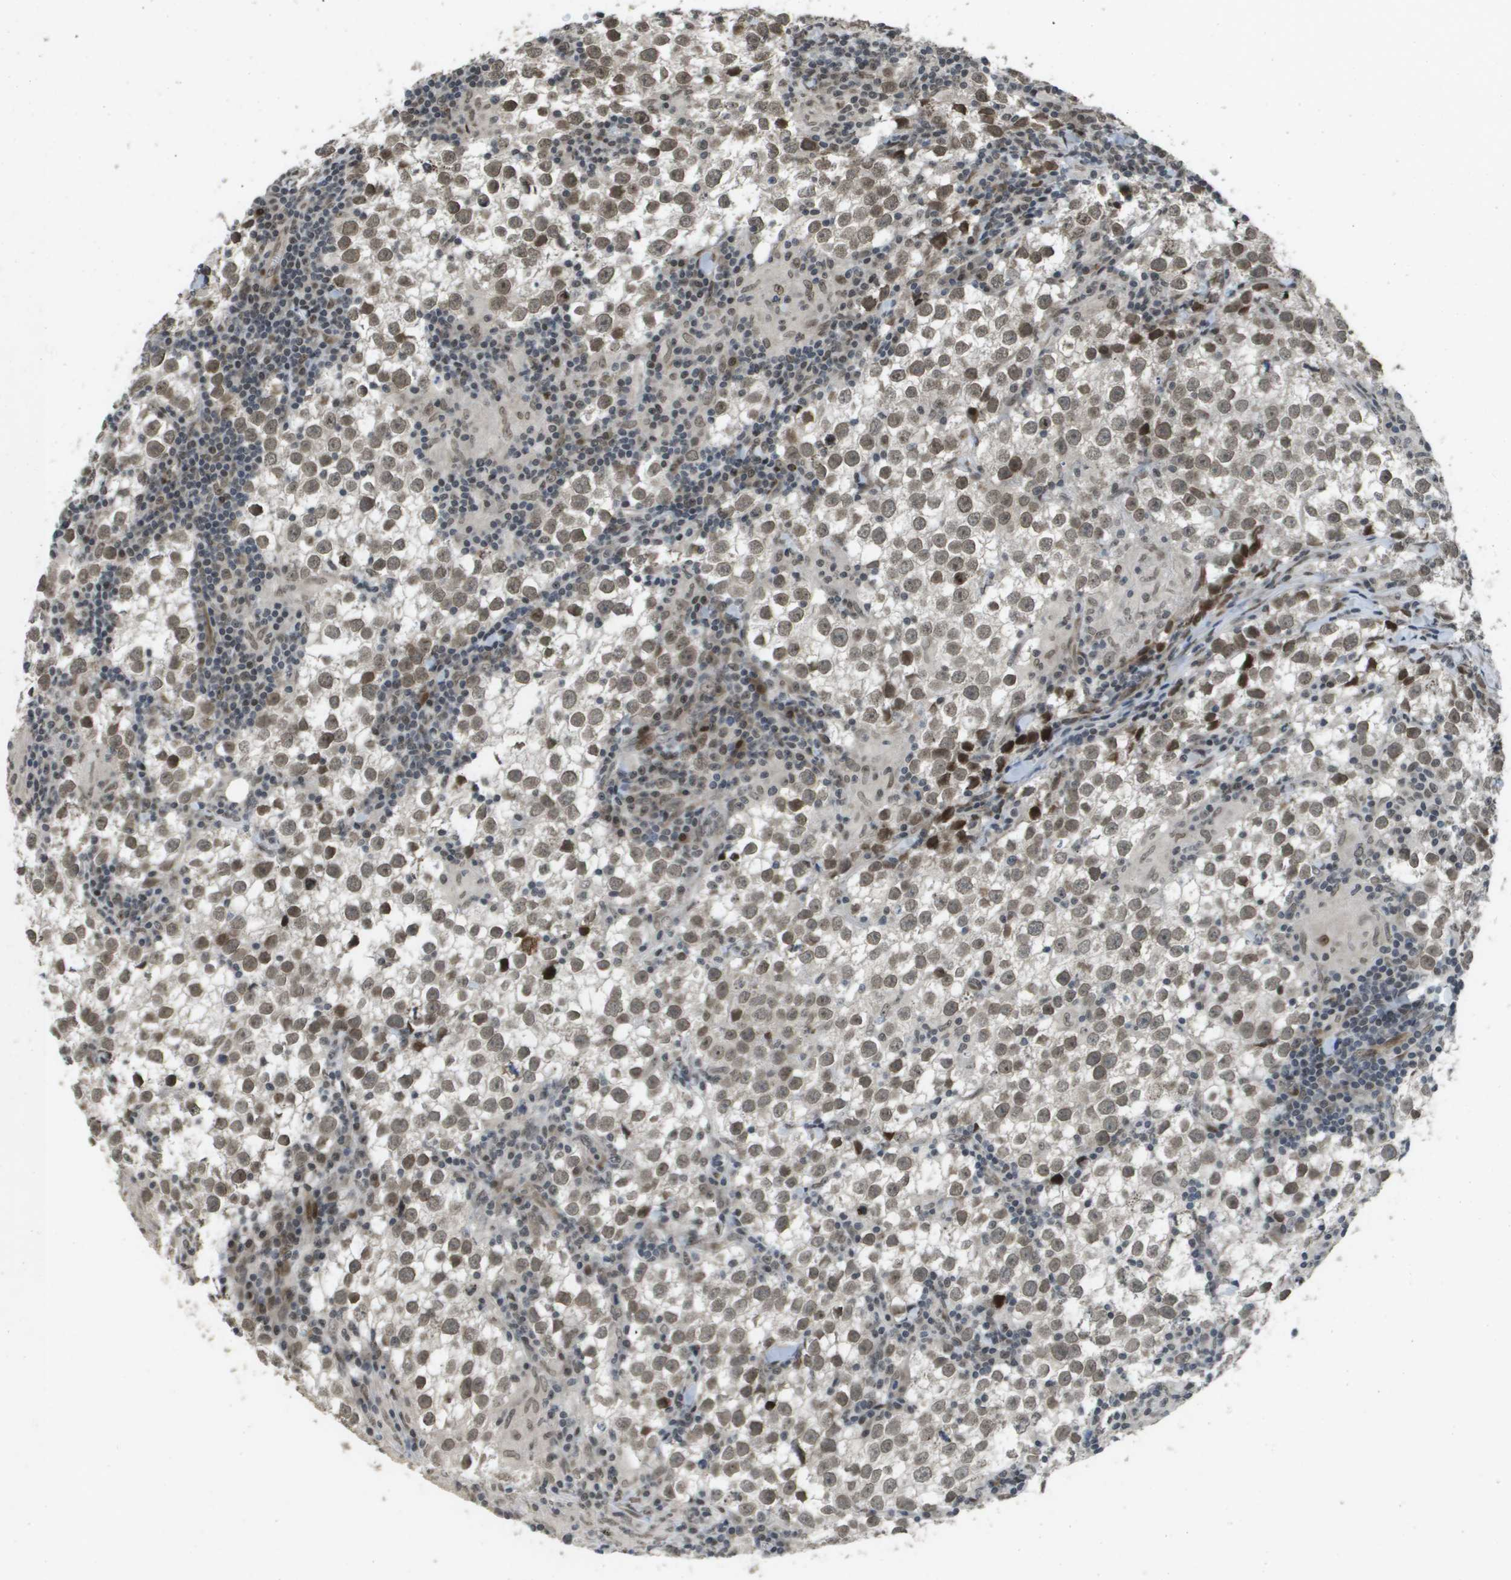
{"staining": {"intensity": "moderate", "quantity": ">75%", "location": "nuclear"}, "tissue": "testis cancer", "cell_type": "Tumor cells", "image_type": "cancer", "snomed": [{"axis": "morphology", "description": "Seminoma, NOS"}, {"axis": "morphology", "description": "Carcinoma, Embryonal, NOS"}, {"axis": "topography", "description": "Testis"}], "caption": "Testis cancer (seminoma) stained for a protein reveals moderate nuclear positivity in tumor cells.", "gene": "KAT5", "patient": {"sex": "male", "age": 36}}